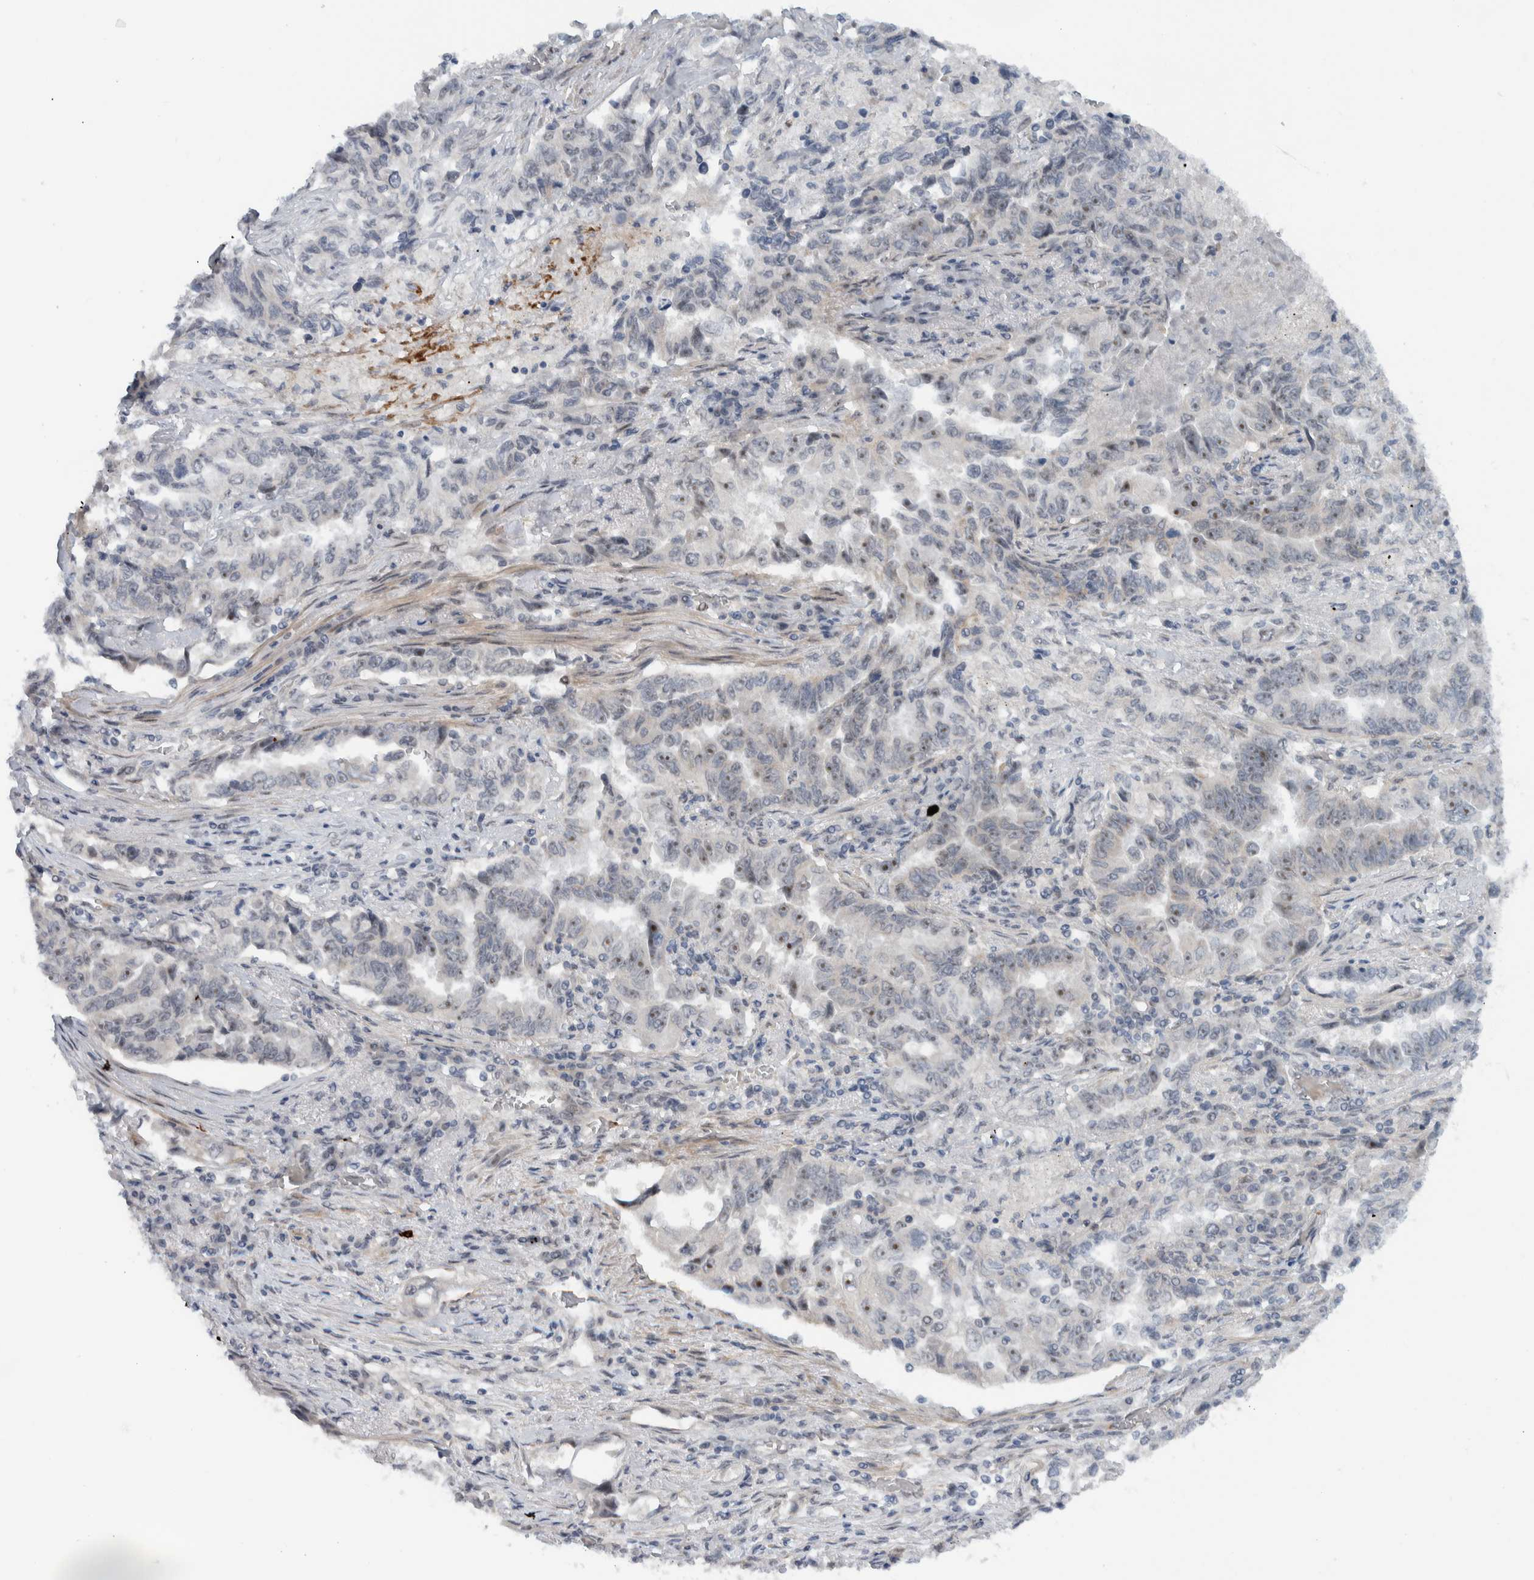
{"staining": {"intensity": "moderate", "quantity": "<25%", "location": "nuclear"}, "tissue": "lung cancer", "cell_type": "Tumor cells", "image_type": "cancer", "snomed": [{"axis": "morphology", "description": "Adenocarcinoma, NOS"}, {"axis": "topography", "description": "Lung"}], "caption": "Immunohistochemical staining of human lung cancer (adenocarcinoma) displays low levels of moderate nuclear staining in approximately <25% of tumor cells.", "gene": "ZFP91", "patient": {"sex": "female", "age": 51}}